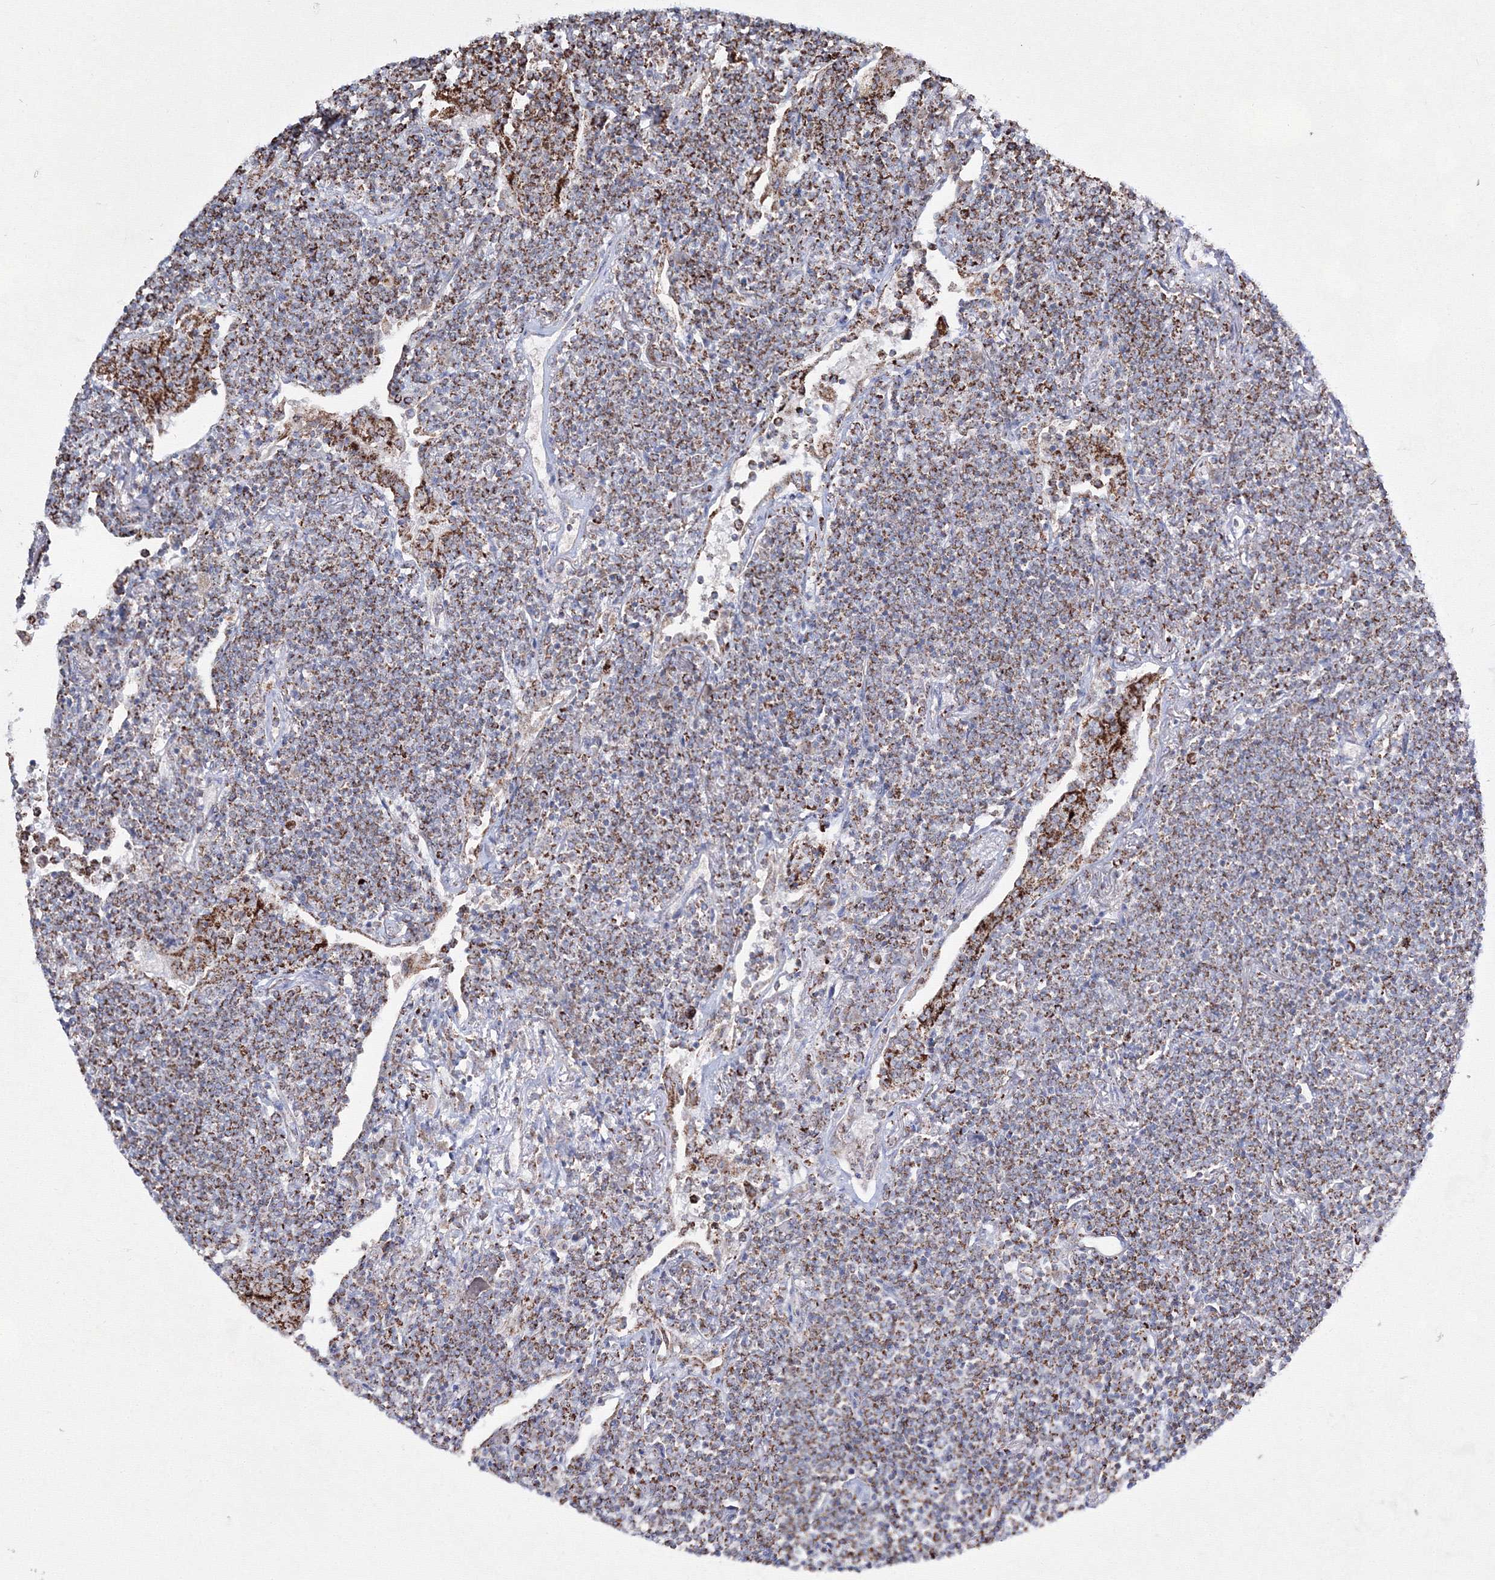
{"staining": {"intensity": "moderate", "quantity": "25%-75%", "location": "cytoplasmic/membranous"}, "tissue": "lymphoma", "cell_type": "Tumor cells", "image_type": "cancer", "snomed": [{"axis": "morphology", "description": "Malignant lymphoma, non-Hodgkin's type, Low grade"}, {"axis": "topography", "description": "Lung"}], "caption": "Immunohistochemical staining of human lymphoma demonstrates medium levels of moderate cytoplasmic/membranous staining in about 25%-75% of tumor cells. (brown staining indicates protein expression, while blue staining denotes nuclei).", "gene": "IGSF9", "patient": {"sex": "female", "age": 71}}